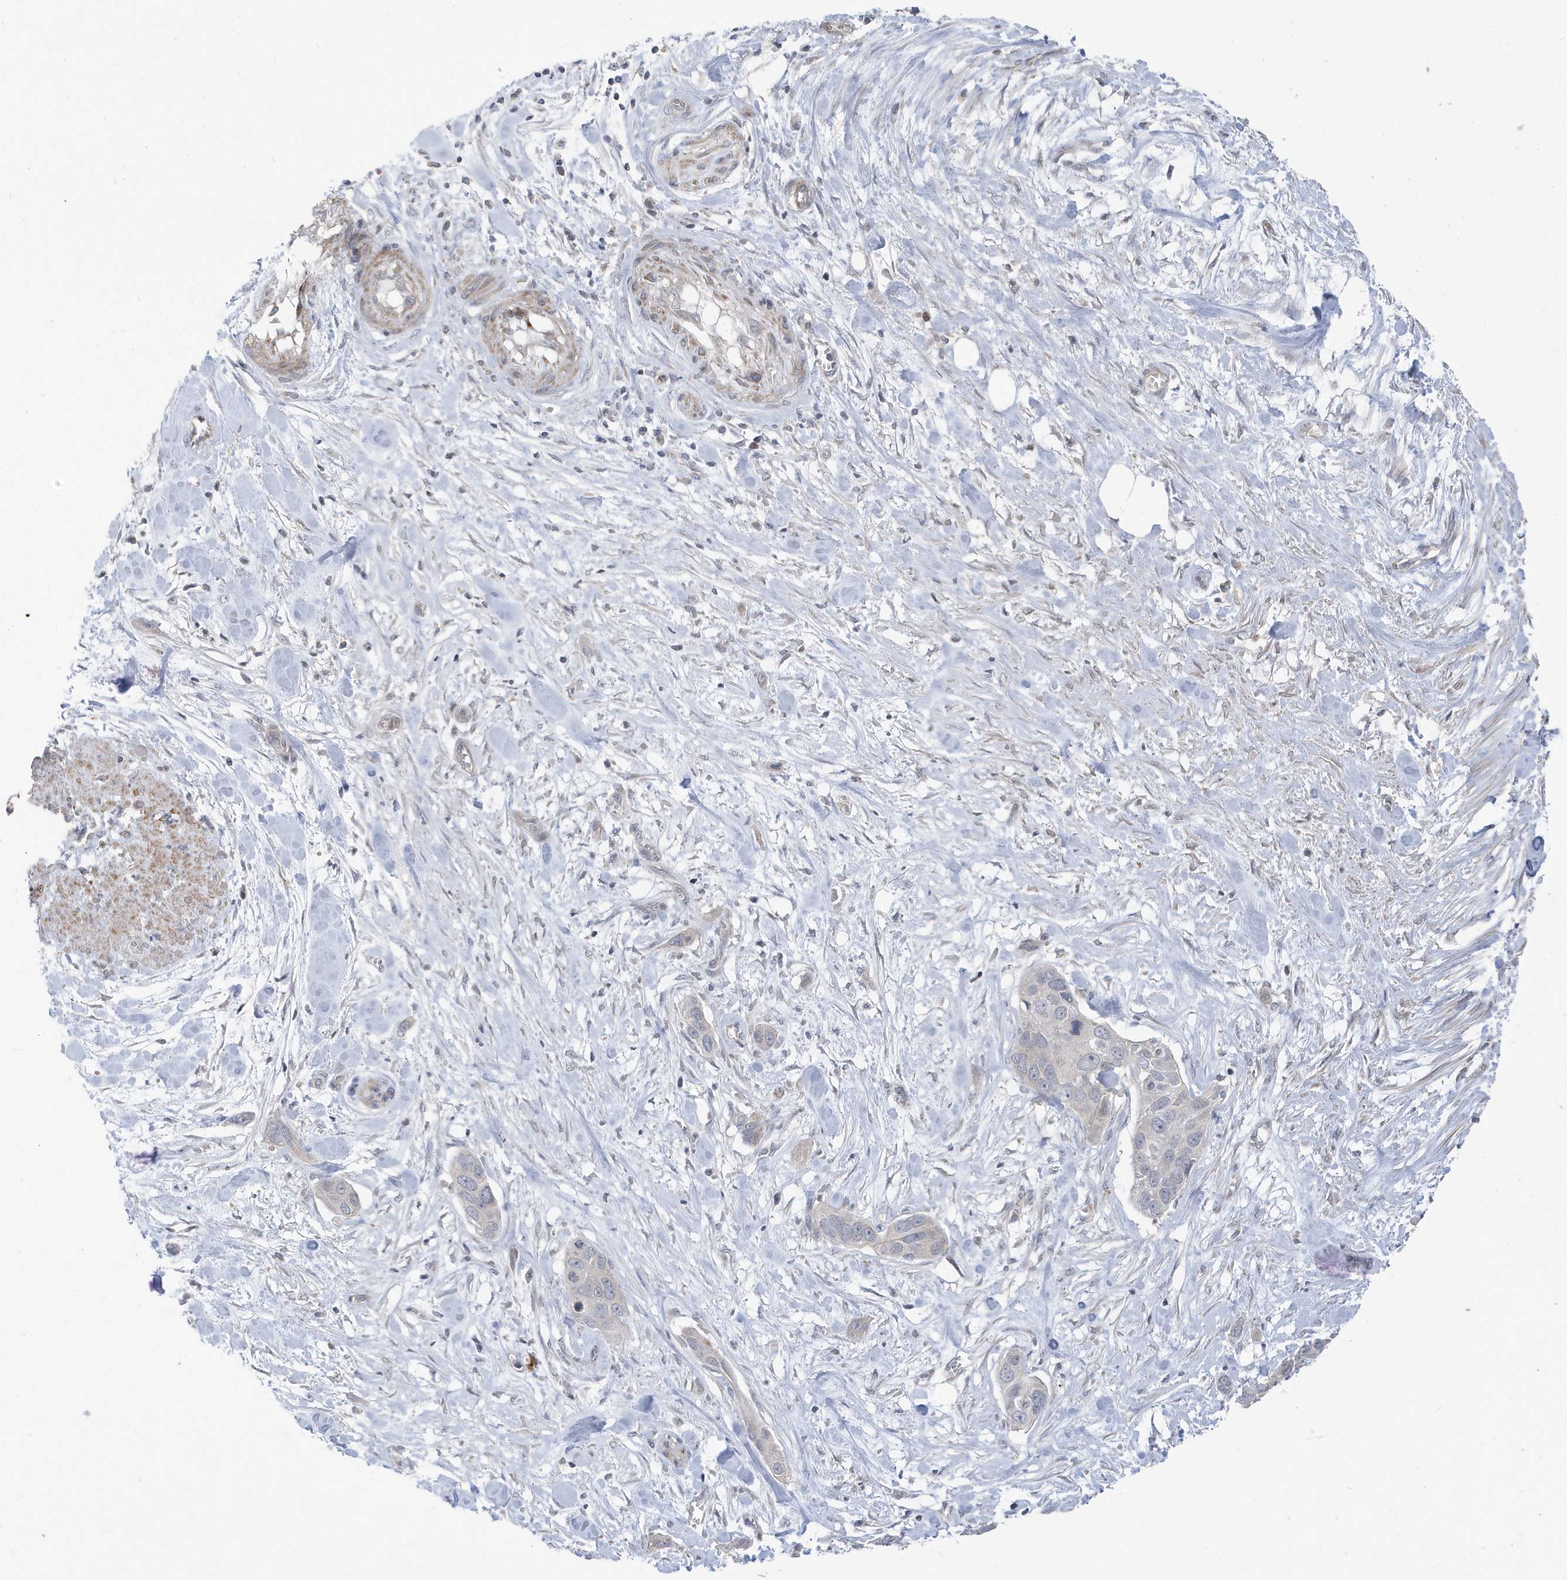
{"staining": {"intensity": "negative", "quantity": "none", "location": "none"}, "tissue": "pancreatic cancer", "cell_type": "Tumor cells", "image_type": "cancer", "snomed": [{"axis": "morphology", "description": "Adenocarcinoma, NOS"}, {"axis": "topography", "description": "Pancreas"}], "caption": "This is a image of immunohistochemistry staining of pancreatic cancer, which shows no staining in tumor cells.", "gene": "ATP13A5", "patient": {"sex": "female", "age": 60}}